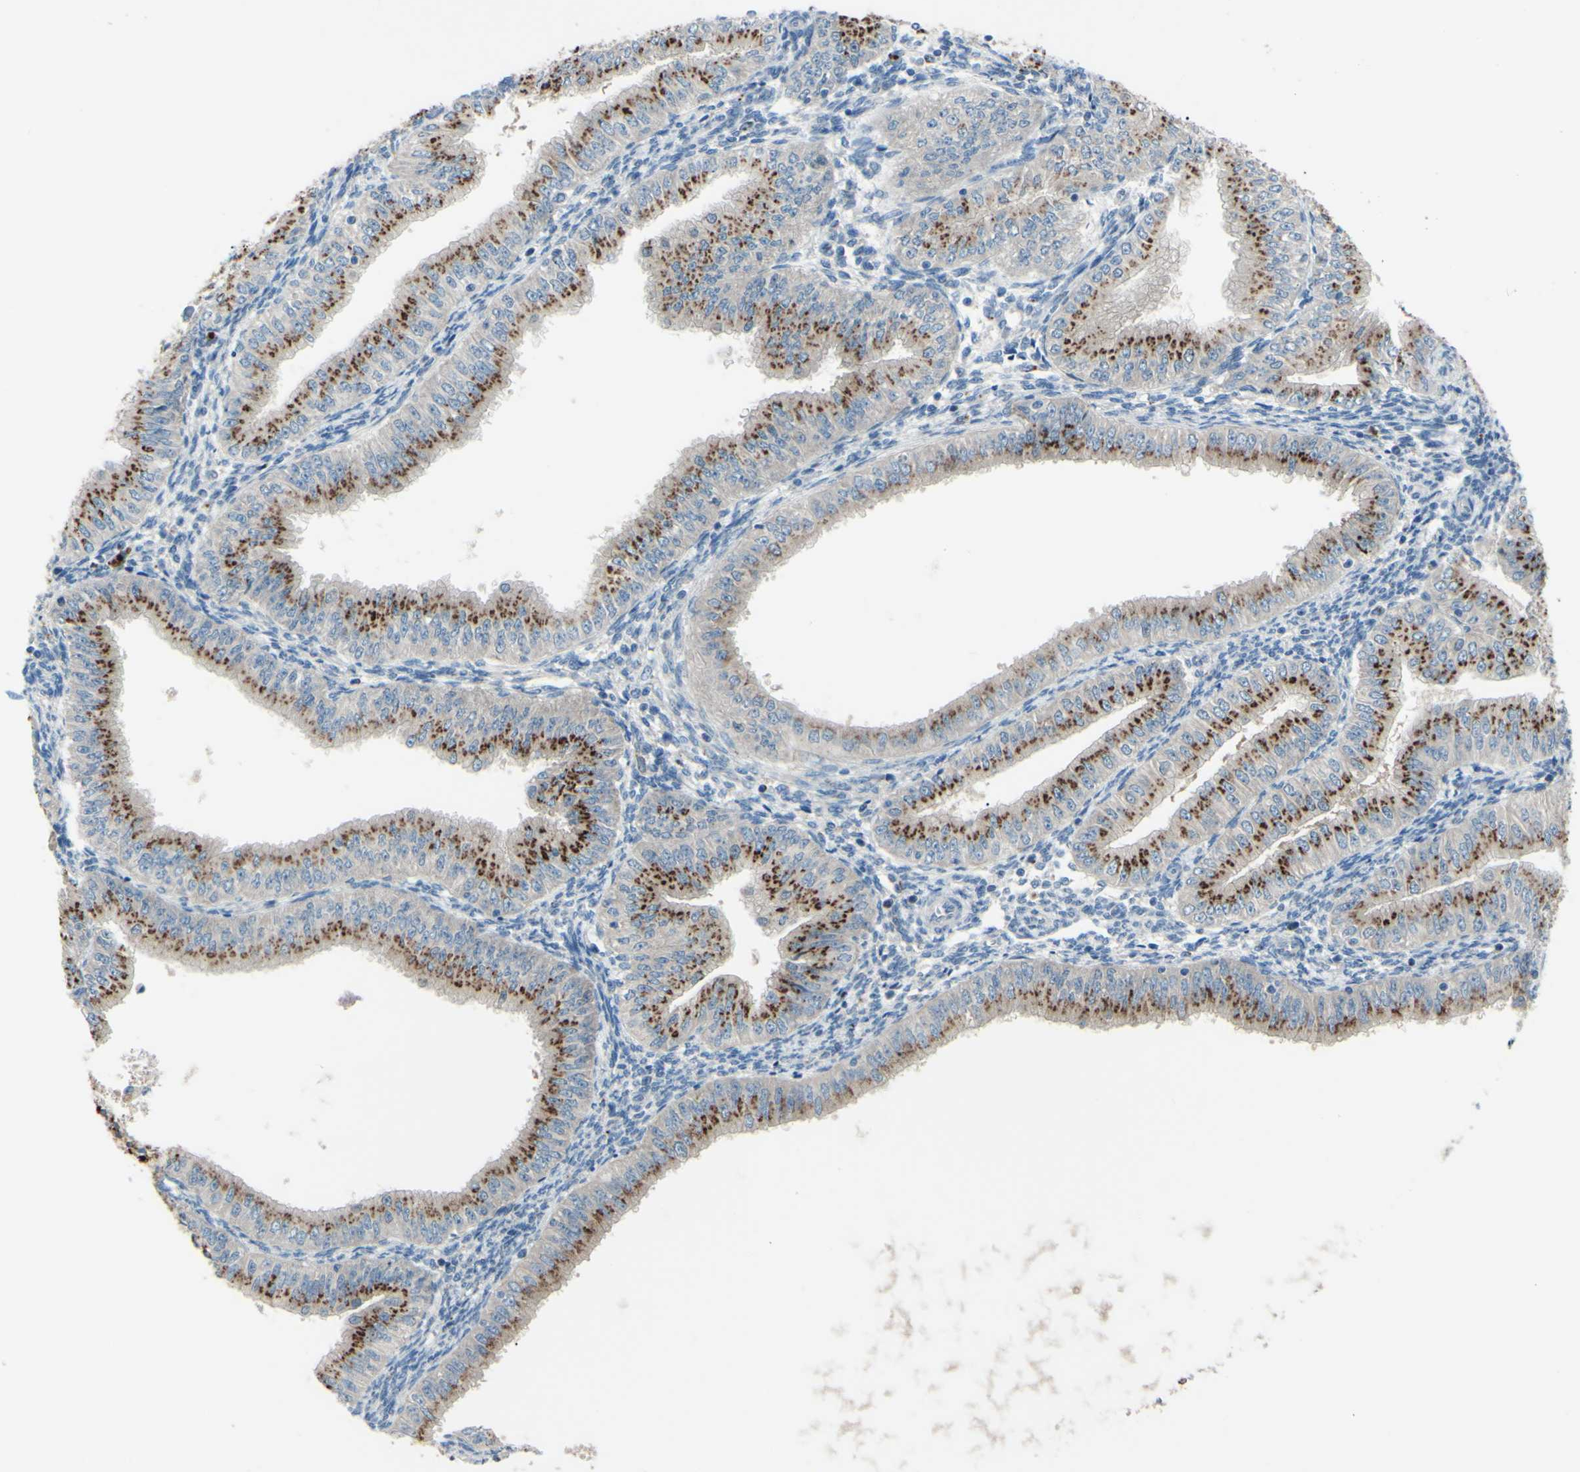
{"staining": {"intensity": "moderate", "quantity": ">75%", "location": "cytoplasmic/membranous"}, "tissue": "endometrial cancer", "cell_type": "Tumor cells", "image_type": "cancer", "snomed": [{"axis": "morphology", "description": "Normal tissue, NOS"}, {"axis": "morphology", "description": "Adenocarcinoma, NOS"}, {"axis": "topography", "description": "Endometrium"}], "caption": "Endometrial cancer stained with DAB immunohistochemistry displays medium levels of moderate cytoplasmic/membranous positivity in about >75% of tumor cells.", "gene": "B4GALT1", "patient": {"sex": "female", "age": 53}}